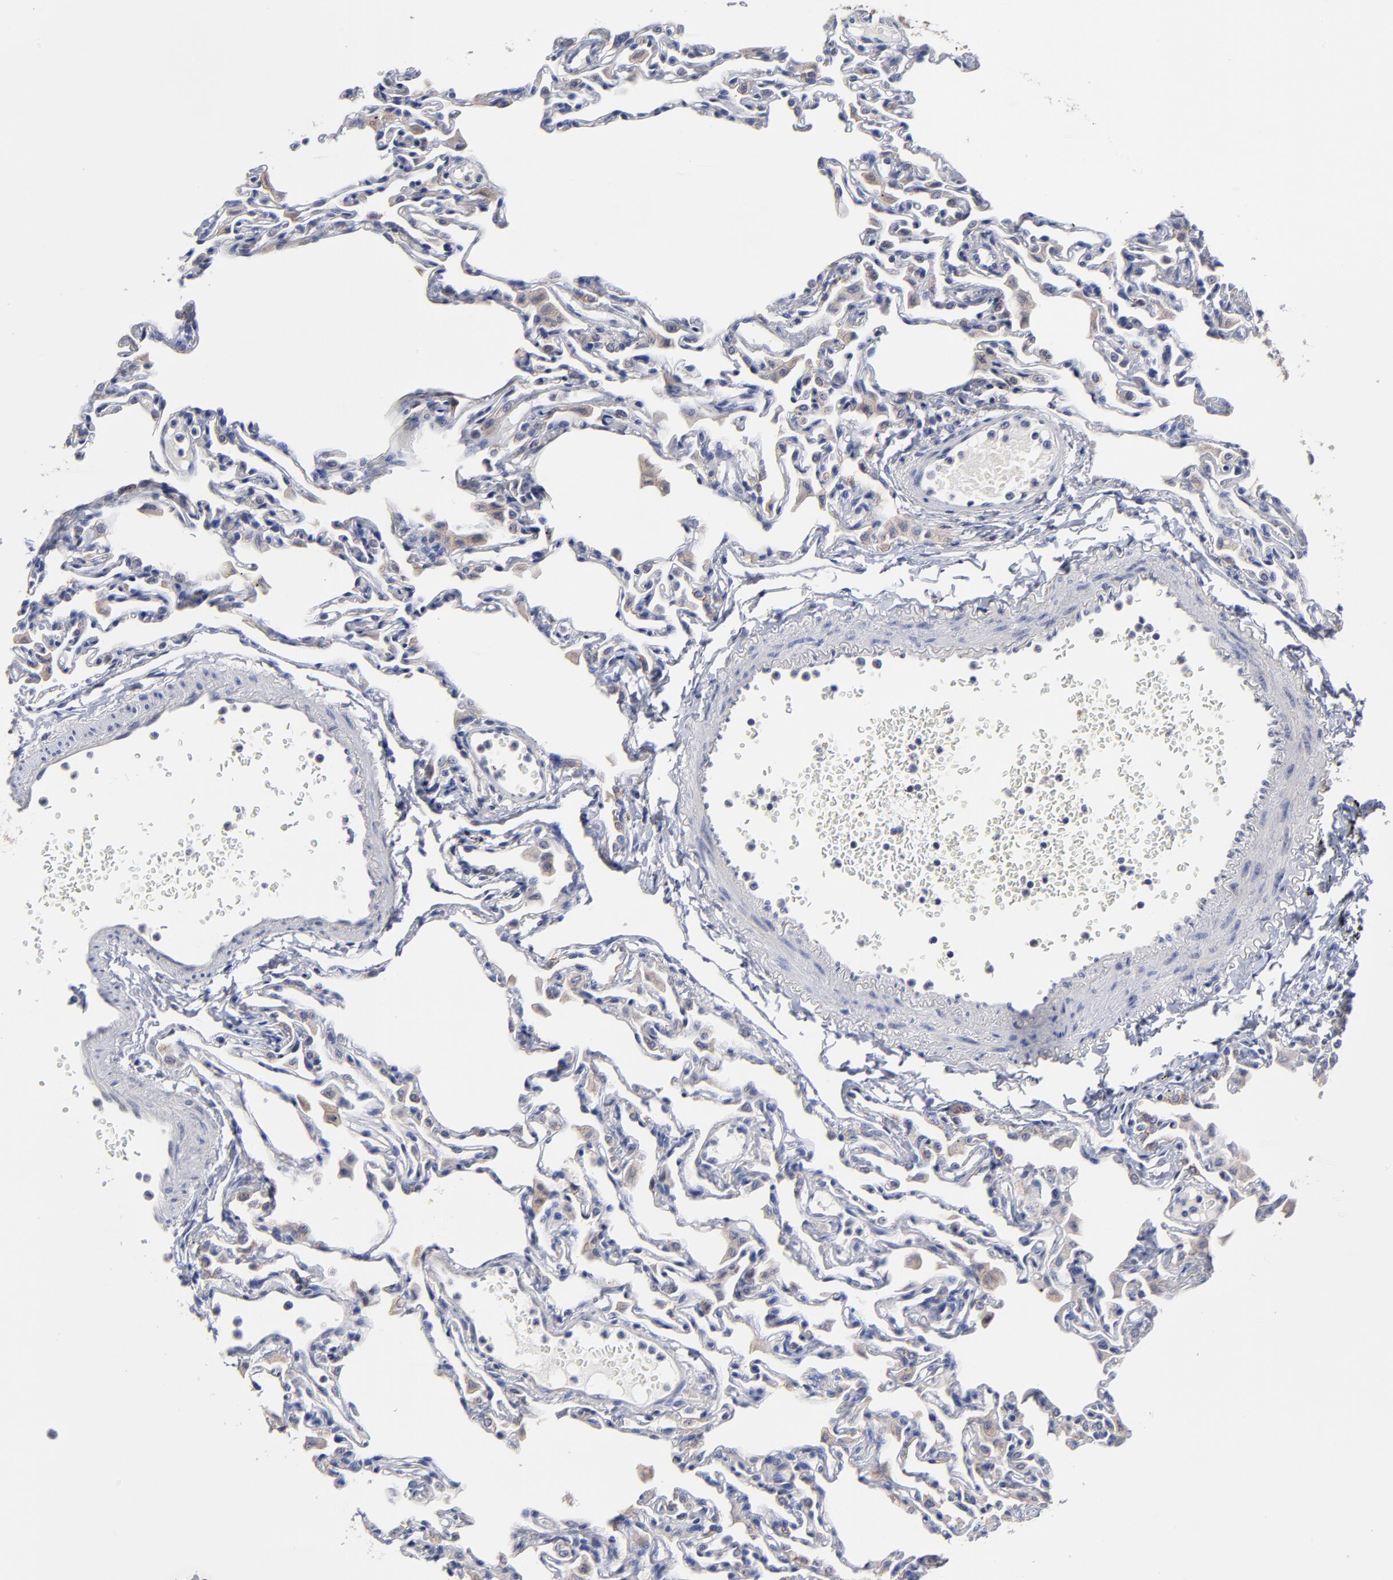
{"staining": {"intensity": "negative", "quantity": "none", "location": "none"}, "tissue": "lung", "cell_type": "Alveolar cells", "image_type": "normal", "snomed": [{"axis": "morphology", "description": "Normal tissue, NOS"}, {"axis": "topography", "description": "Lung"}], "caption": "There is no significant staining in alveolar cells of lung. Brightfield microscopy of IHC stained with DAB (brown) and hematoxylin (blue), captured at high magnification.", "gene": "CXADR", "patient": {"sex": "female", "age": 49}}